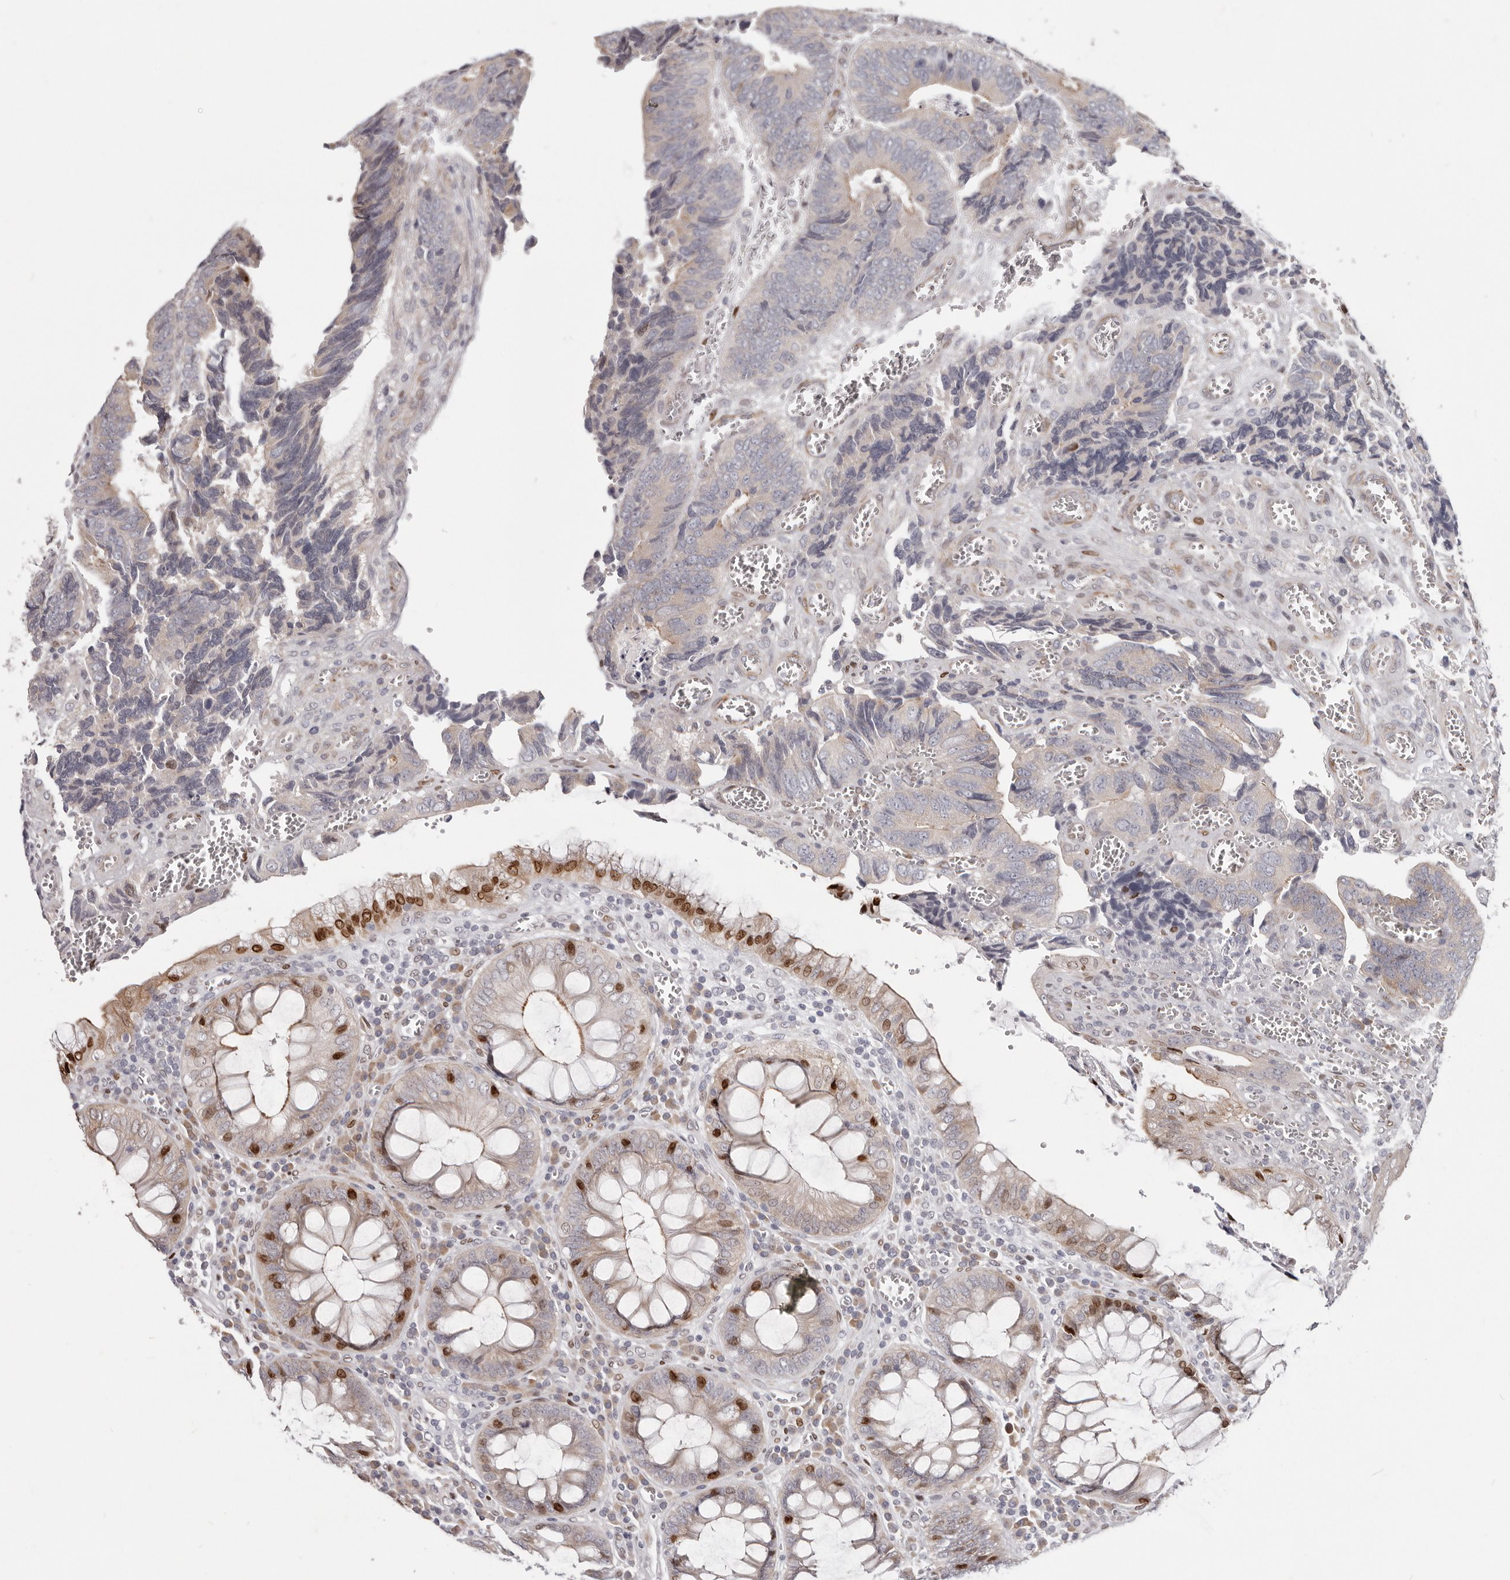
{"staining": {"intensity": "negative", "quantity": "none", "location": "none"}, "tissue": "colorectal cancer", "cell_type": "Tumor cells", "image_type": "cancer", "snomed": [{"axis": "morphology", "description": "Adenocarcinoma, NOS"}, {"axis": "topography", "description": "Colon"}], "caption": "Tumor cells show no significant positivity in colorectal adenocarcinoma.", "gene": "SRP19", "patient": {"sex": "male", "age": 72}}